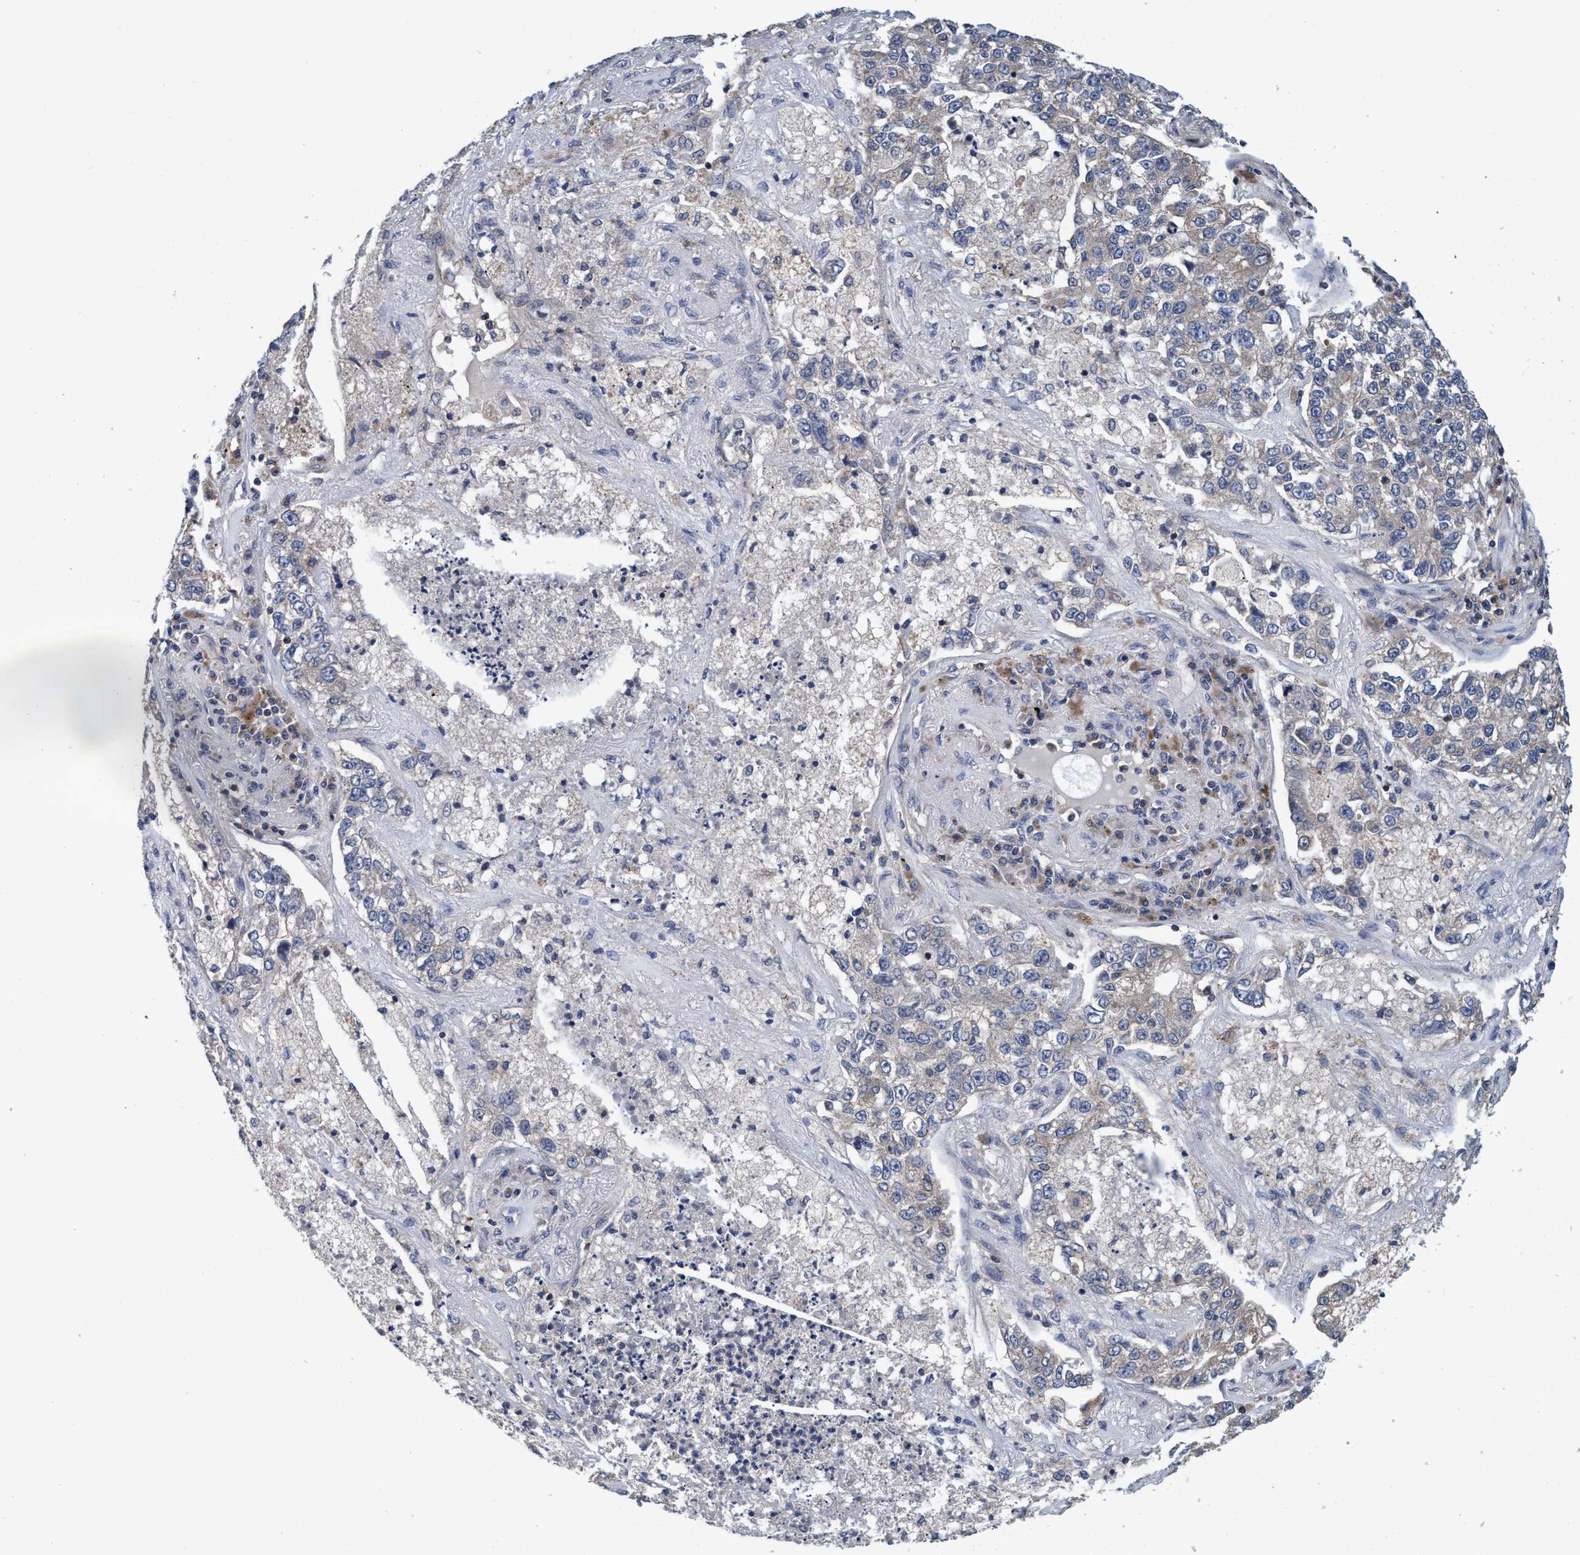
{"staining": {"intensity": "negative", "quantity": "none", "location": "none"}, "tissue": "lung cancer", "cell_type": "Tumor cells", "image_type": "cancer", "snomed": [{"axis": "morphology", "description": "Adenocarcinoma, NOS"}, {"axis": "topography", "description": "Lung"}], "caption": "Protein analysis of lung cancer (adenocarcinoma) exhibits no significant expression in tumor cells. The staining is performed using DAB brown chromogen with nuclei counter-stained in using hematoxylin.", "gene": "CALCOCO2", "patient": {"sex": "male", "age": 49}}